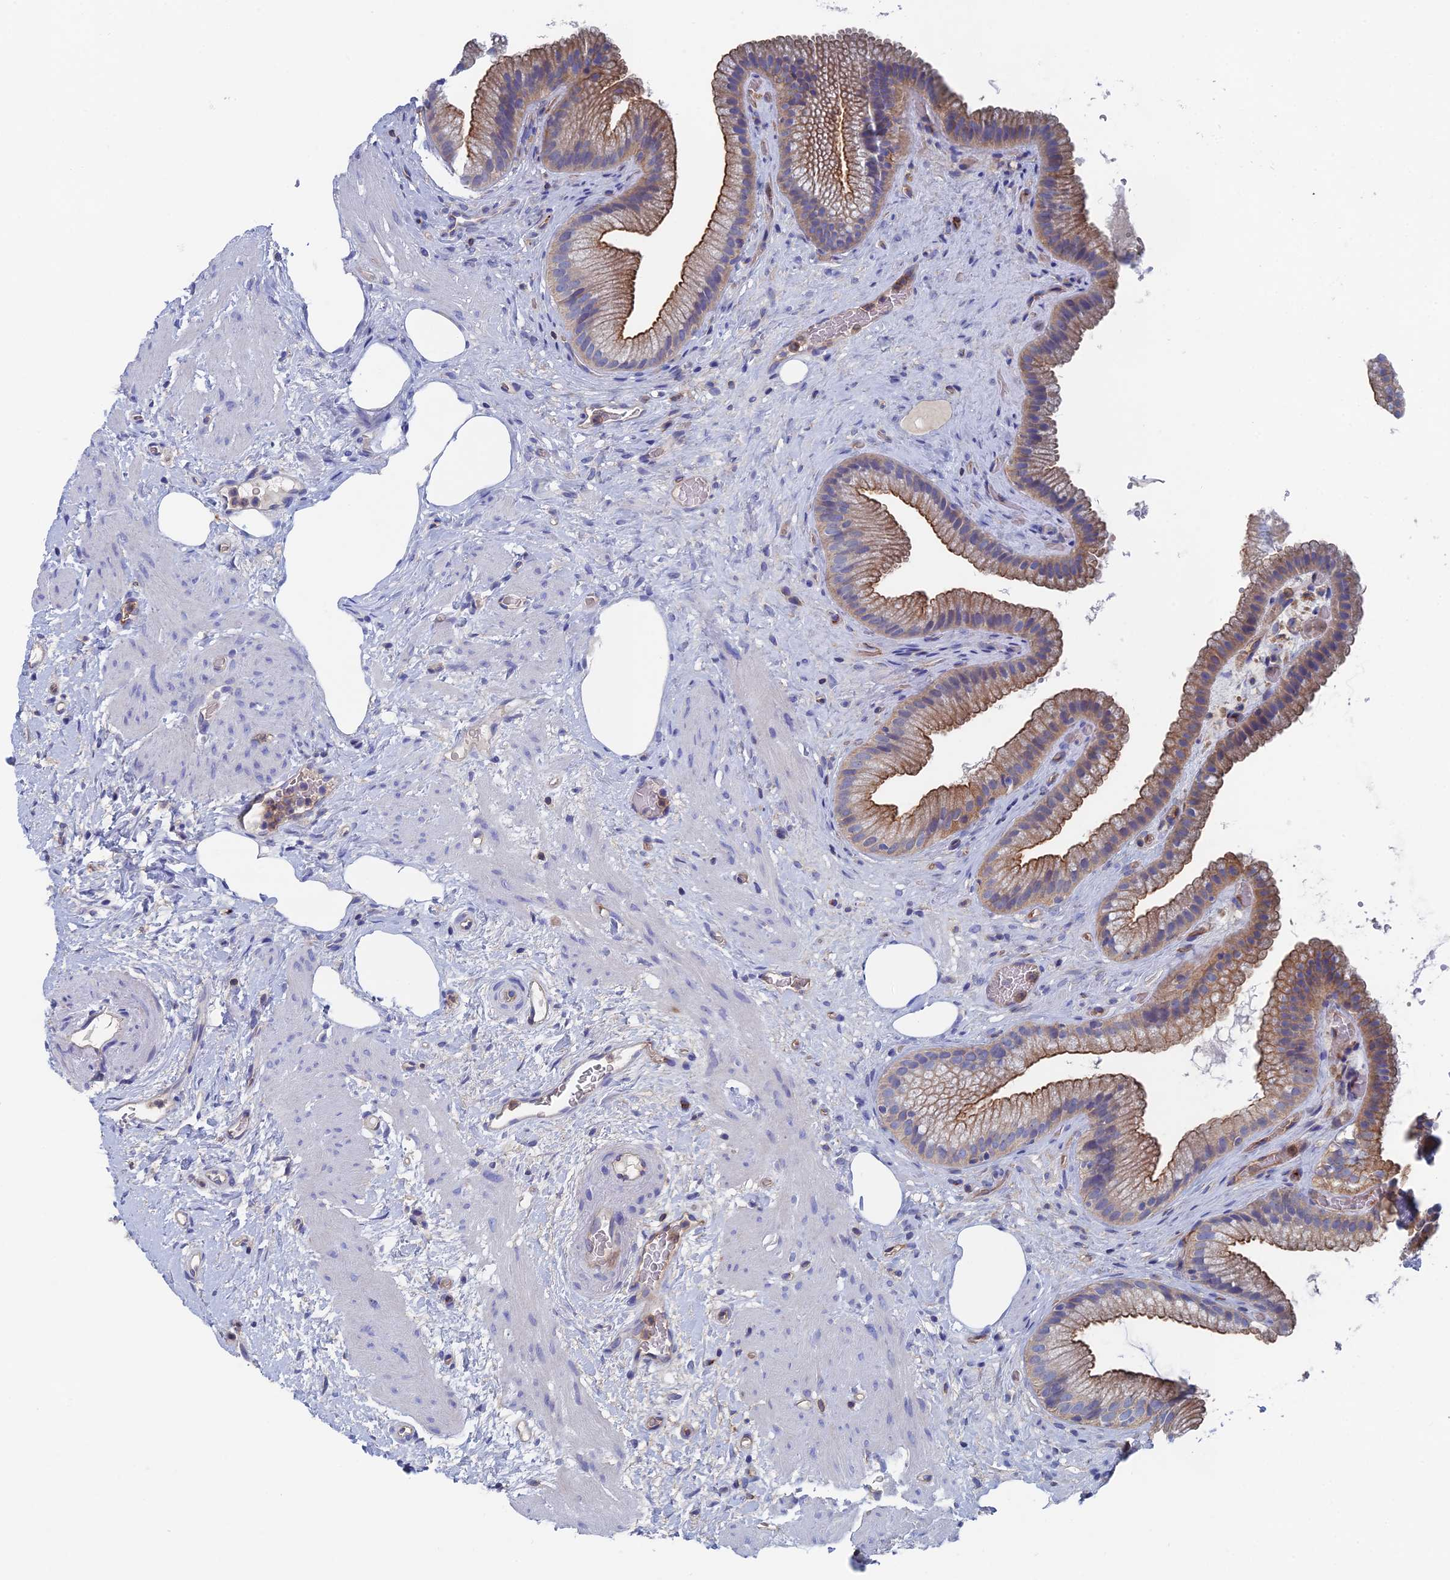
{"staining": {"intensity": "strong", "quantity": "25%-75%", "location": "cytoplasmic/membranous"}, "tissue": "gallbladder", "cell_type": "Glandular cells", "image_type": "normal", "snomed": [{"axis": "morphology", "description": "Normal tissue, NOS"}, {"axis": "morphology", "description": "Inflammation, NOS"}, {"axis": "topography", "description": "Gallbladder"}], "caption": "Immunohistochemical staining of normal human gallbladder shows high levels of strong cytoplasmic/membranous positivity in approximately 25%-75% of glandular cells.", "gene": "SNX11", "patient": {"sex": "male", "age": 51}}